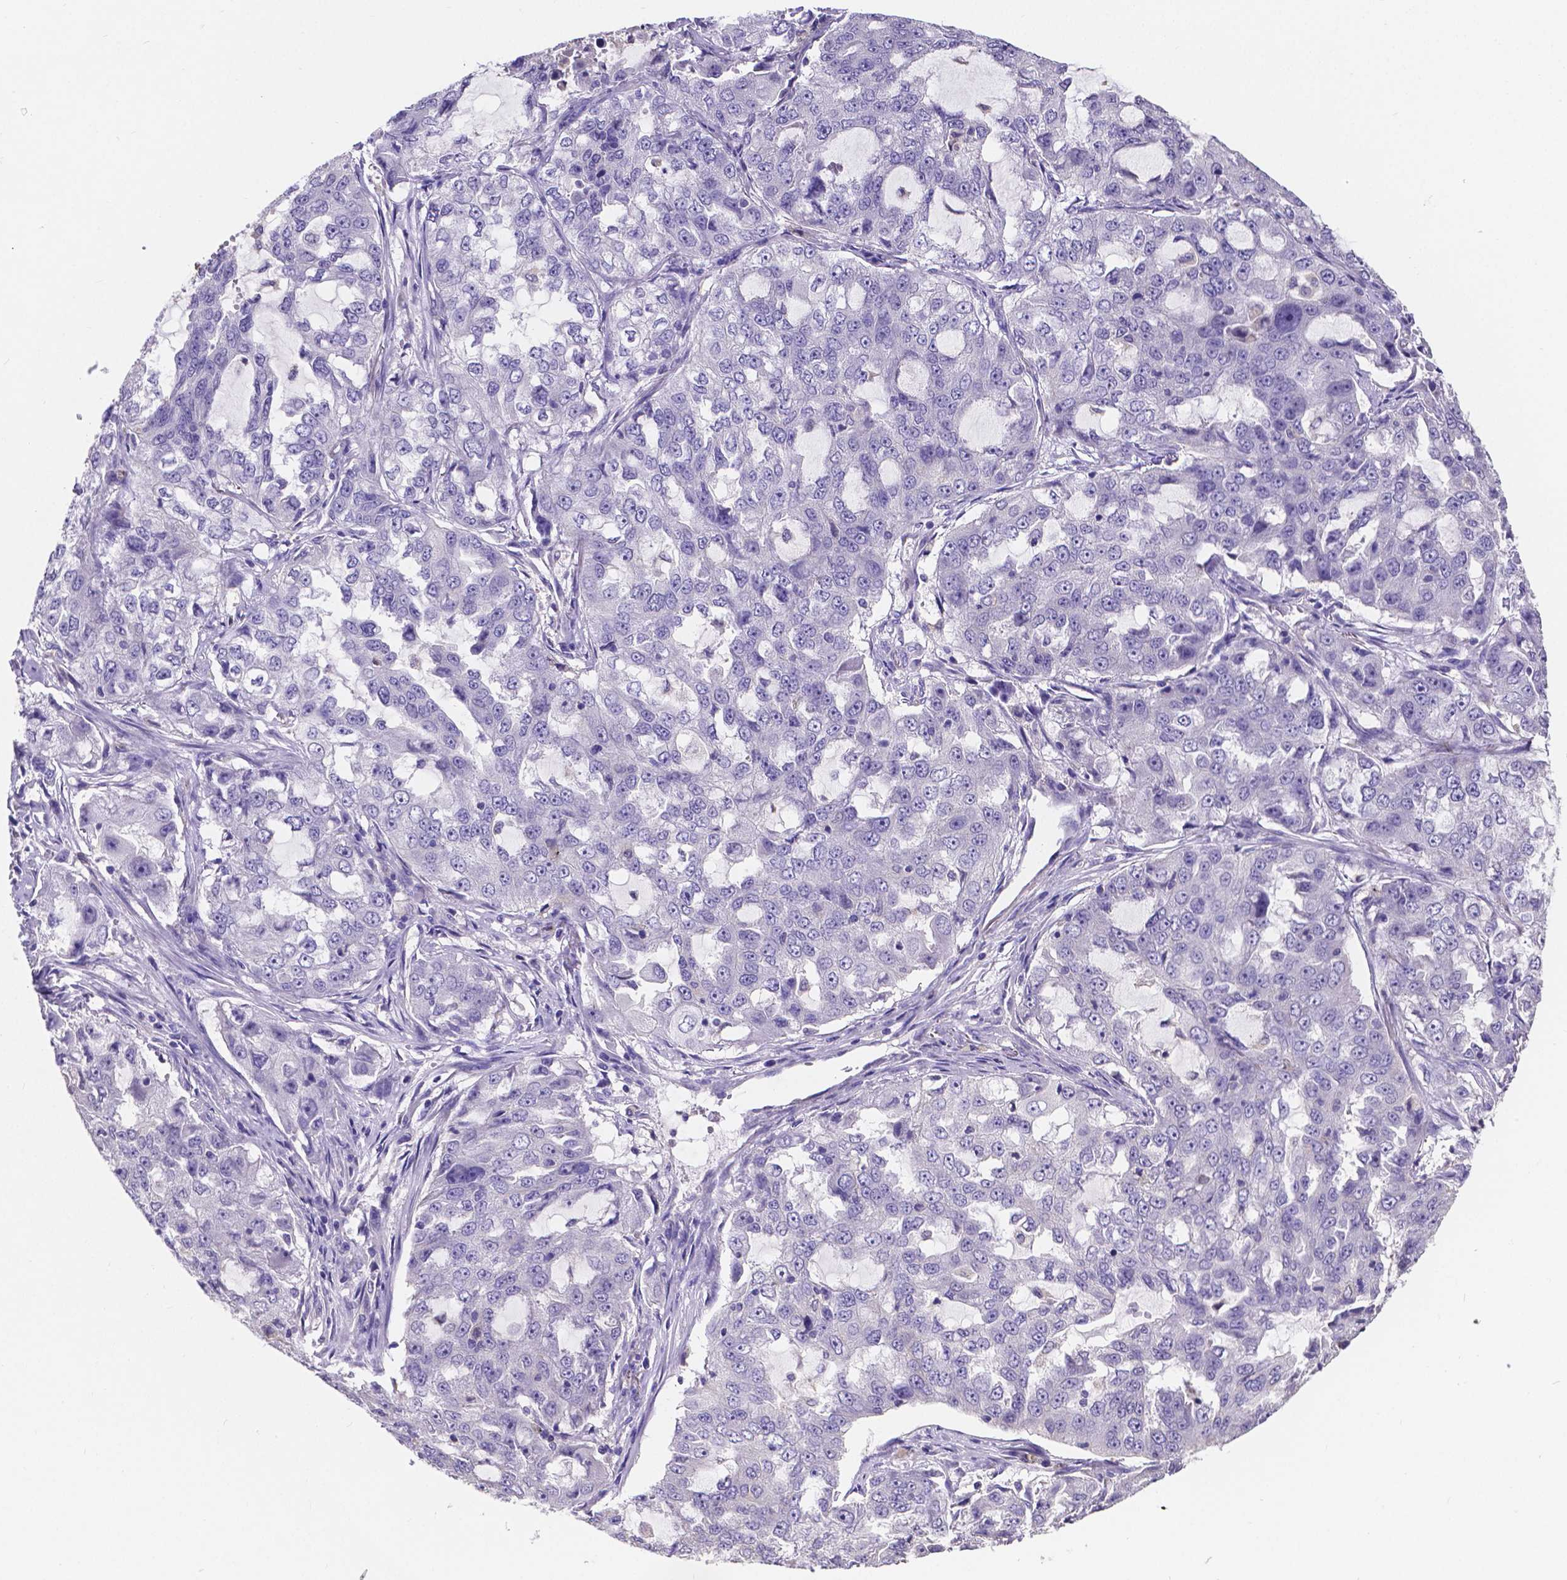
{"staining": {"intensity": "negative", "quantity": "none", "location": "none"}, "tissue": "lung cancer", "cell_type": "Tumor cells", "image_type": "cancer", "snomed": [{"axis": "morphology", "description": "Adenocarcinoma, NOS"}, {"axis": "topography", "description": "Lung"}], "caption": "DAB (3,3'-diaminobenzidine) immunohistochemical staining of lung cancer (adenocarcinoma) displays no significant positivity in tumor cells.", "gene": "ATP6V1D", "patient": {"sex": "female", "age": 61}}